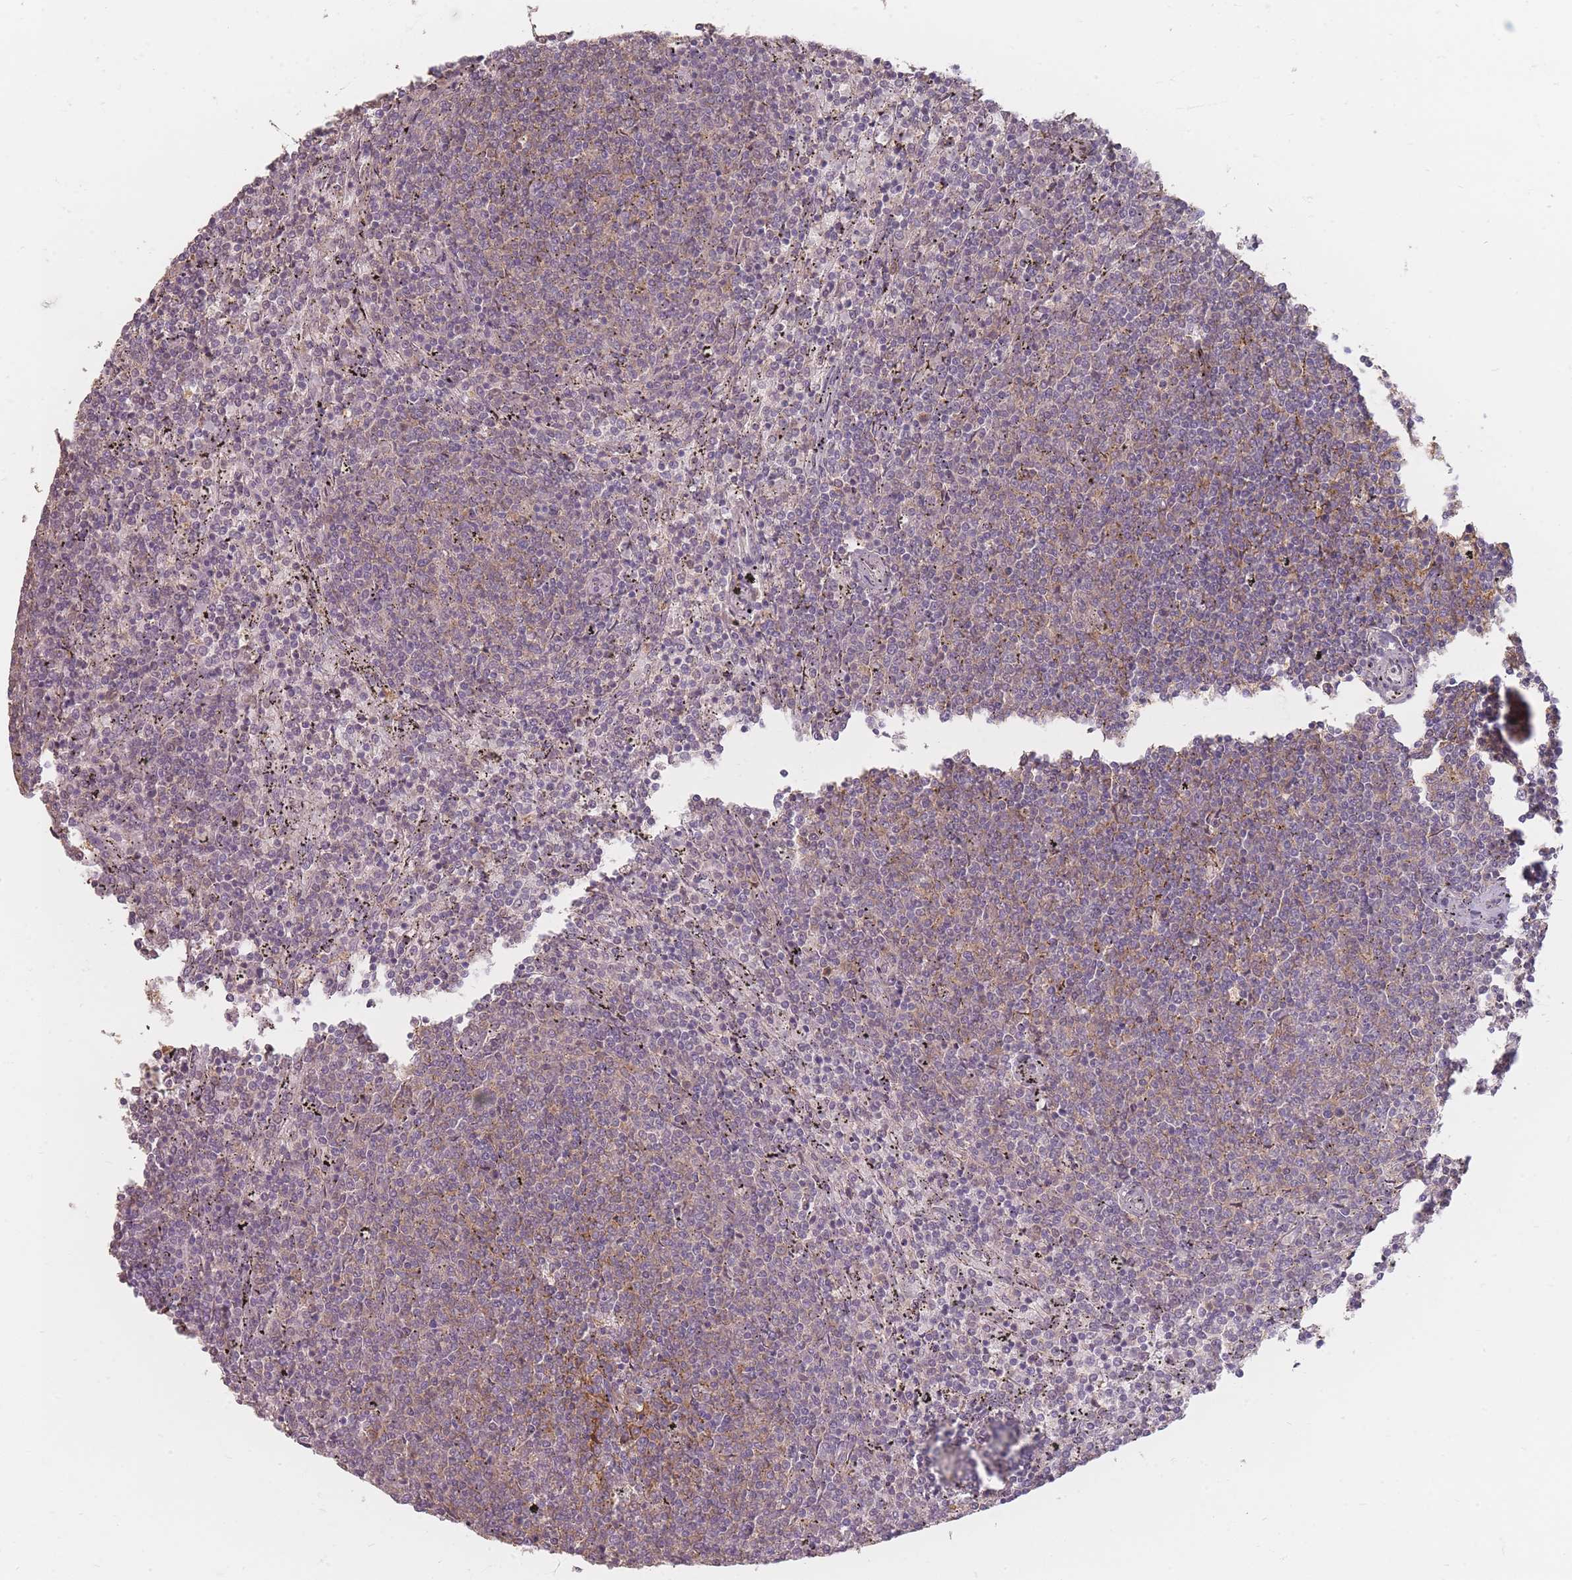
{"staining": {"intensity": "weak", "quantity": "<25%", "location": "cytoplasmic/membranous"}, "tissue": "lymphoma", "cell_type": "Tumor cells", "image_type": "cancer", "snomed": [{"axis": "morphology", "description": "Malignant lymphoma, non-Hodgkin's type, Low grade"}, {"axis": "topography", "description": "Spleen"}], "caption": "The micrograph demonstrates no staining of tumor cells in lymphoma.", "gene": "RFTN1", "patient": {"sex": "female", "age": 50}}